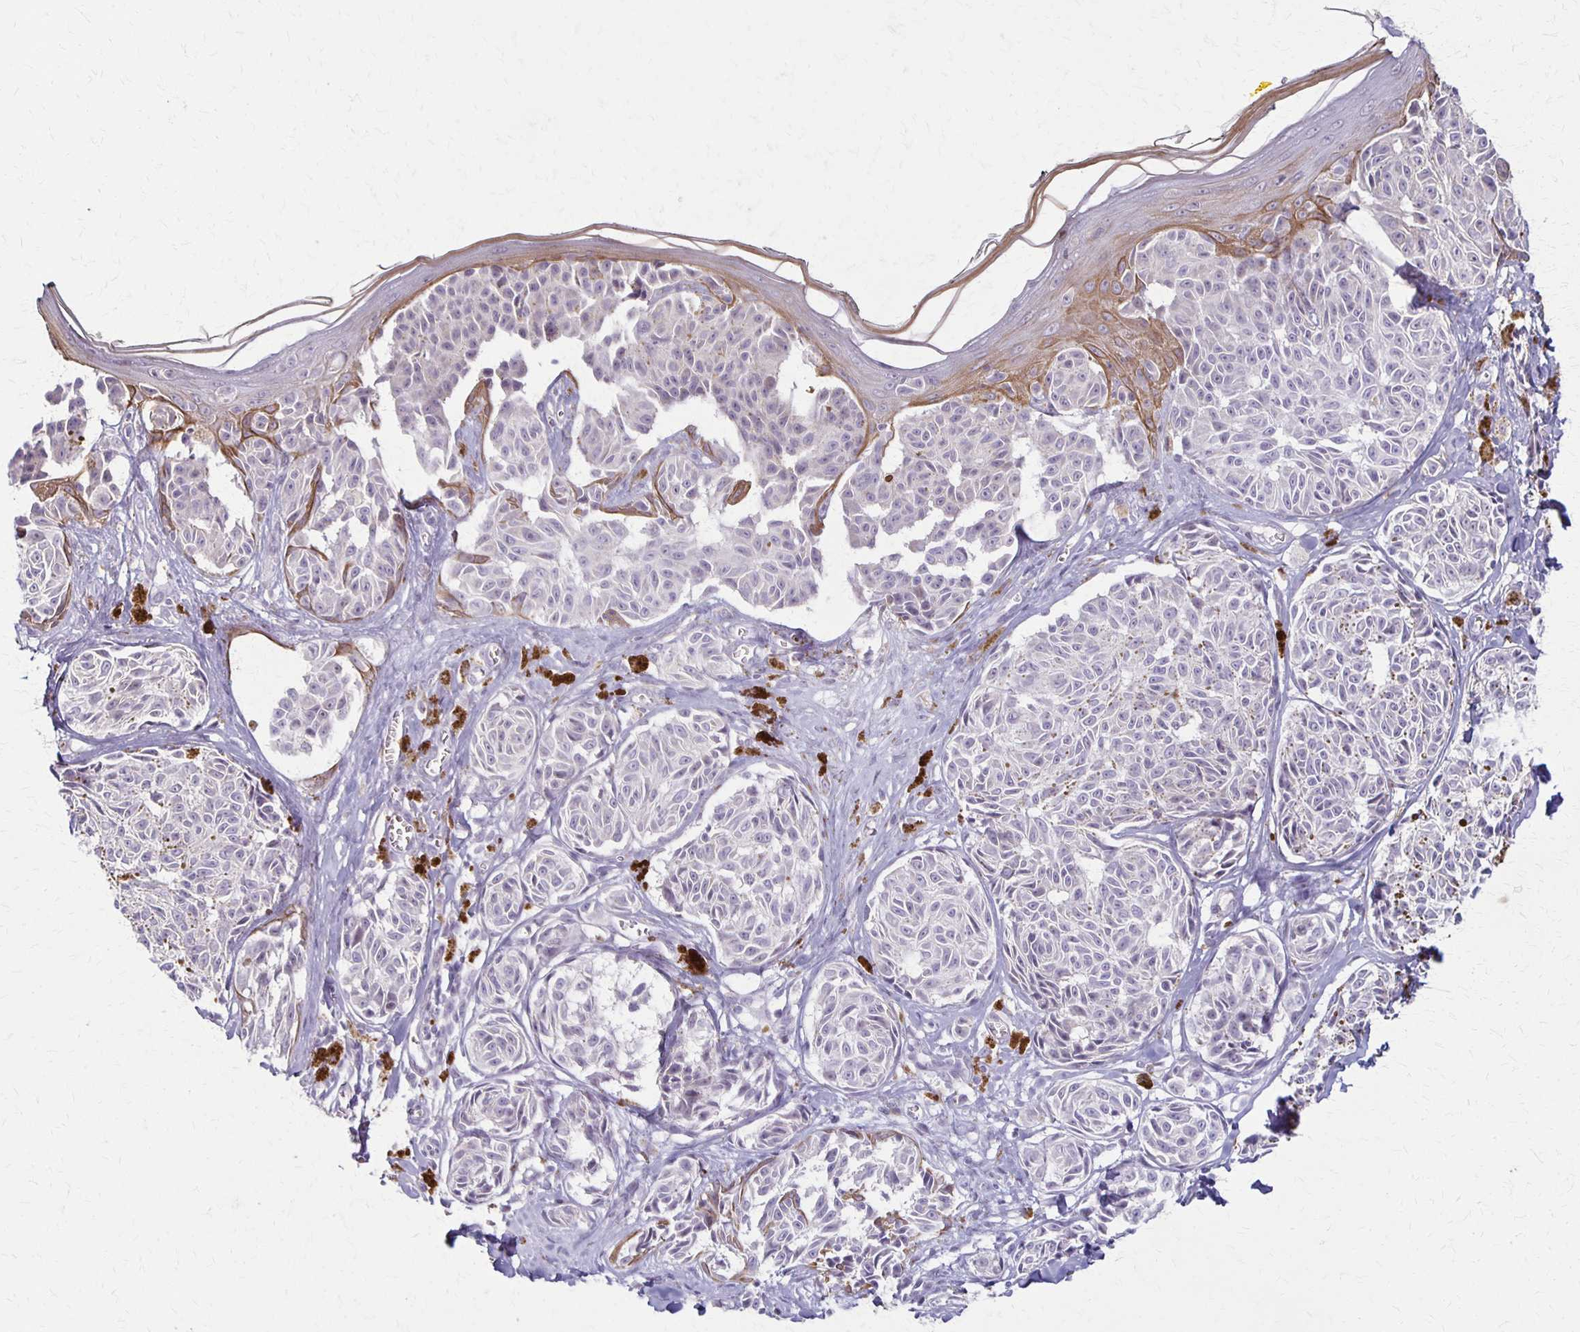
{"staining": {"intensity": "negative", "quantity": "none", "location": "none"}, "tissue": "melanoma", "cell_type": "Tumor cells", "image_type": "cancer", "snomed": [{"axis": "morphology", "description": "Malignant melanoma, NOS"}, {"axis": "topography", "description": "Skin"}], "caption": "Tumor cells are negative for protein expression in human melanoma.", "gene": "SLC35E2B", "patient": {"sex": "female", "age": 43}}